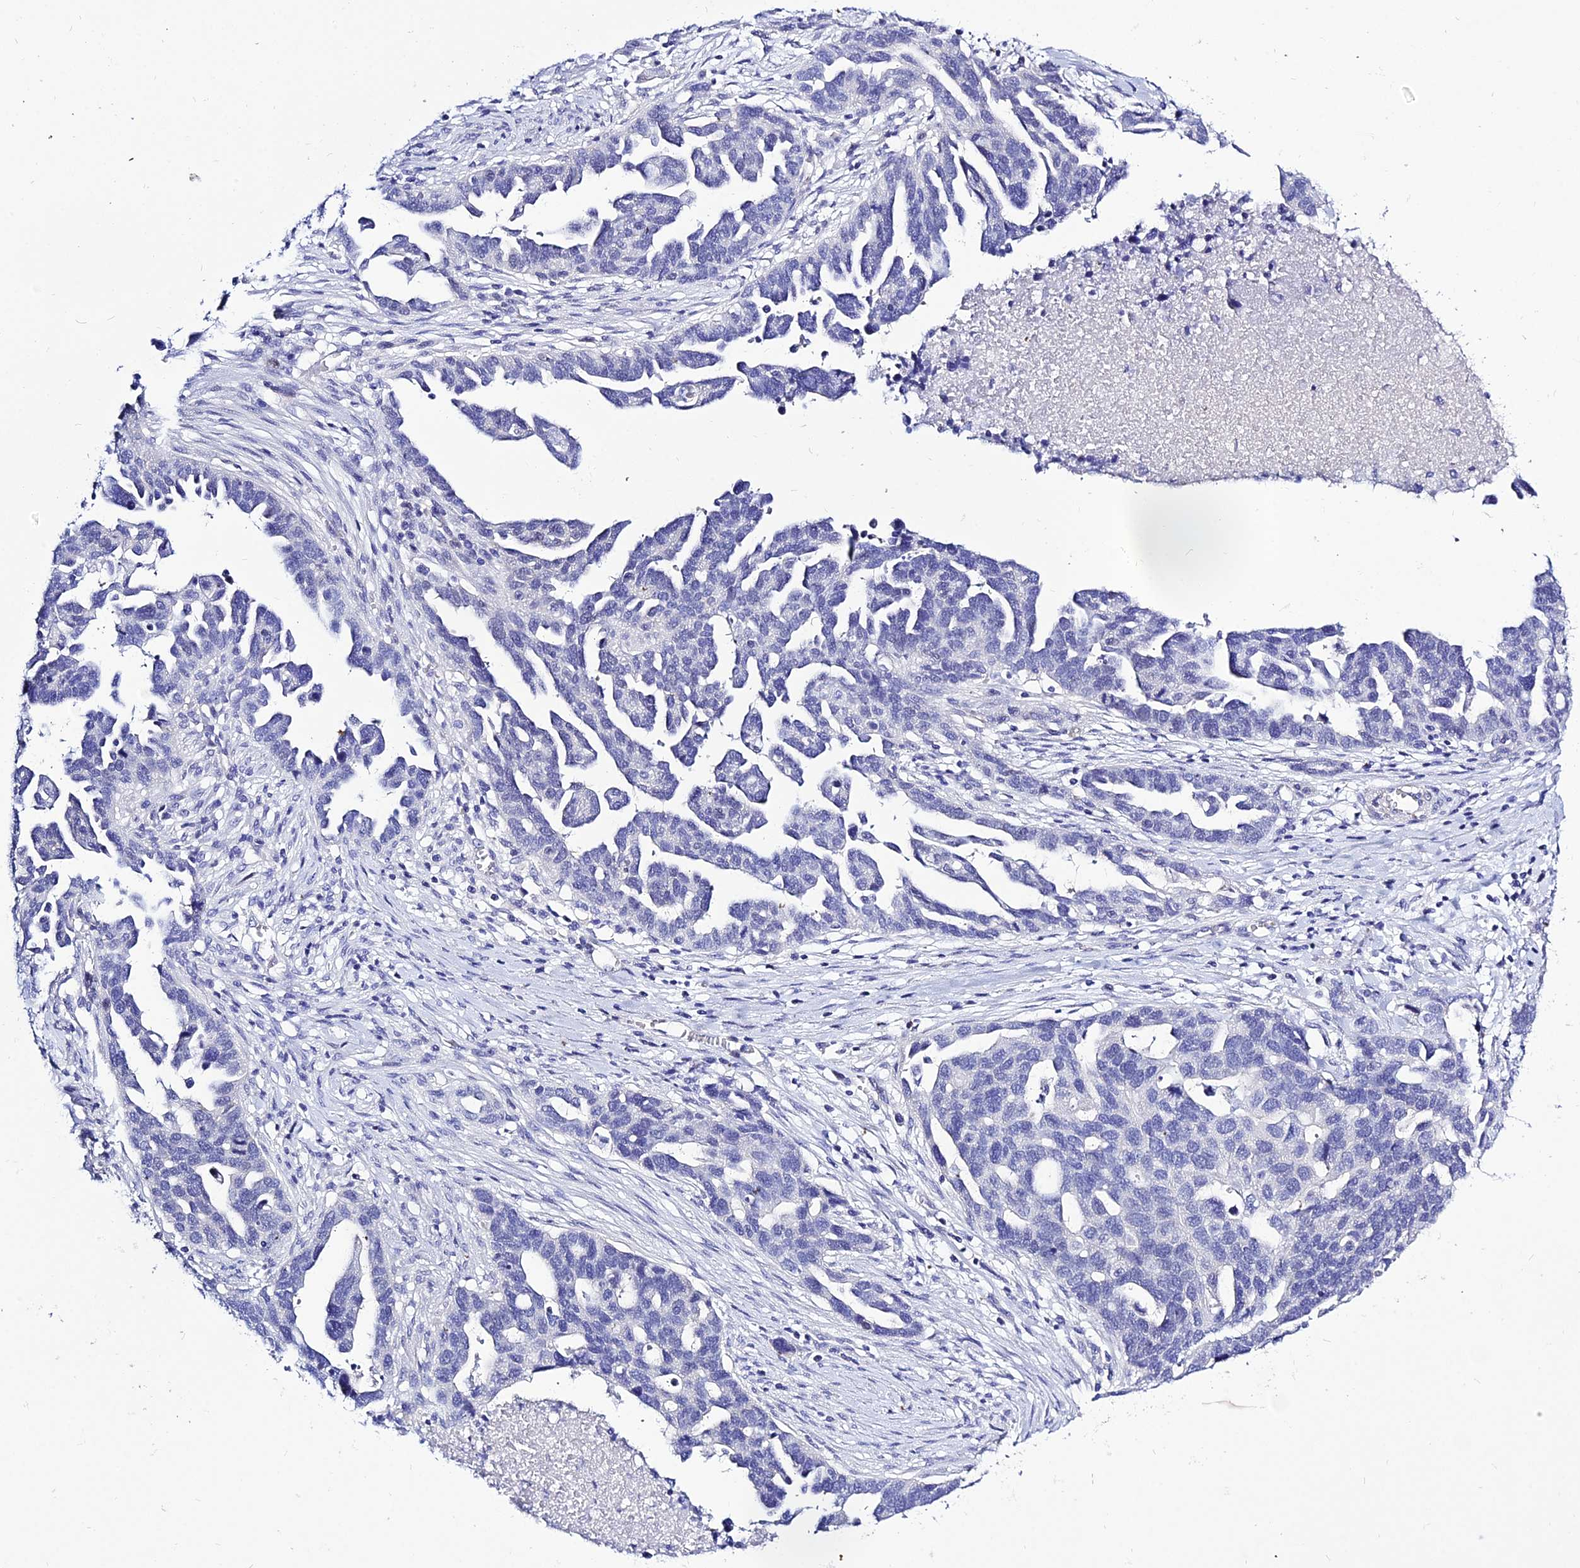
{"staining": {"intensity": "negative", "quantity": "none", "location": "none"}, "tissue": "ovarian cancer", "cell_type": "Tumor cells", "image_type": "cancer", "snomed": [{"axis": "morphology", "description": "Cystadenocarcinoma, serous, NOS"}, {"axis": "topography", "description": "Ovary"}], "caption": "High power microscopy micrograph of an immunohistochemistry image of ovarian cancer, revealing no significant staining in tumor cells.", "gene": "DEFB107A", "patient": {"sex": "female", "age": 54}}